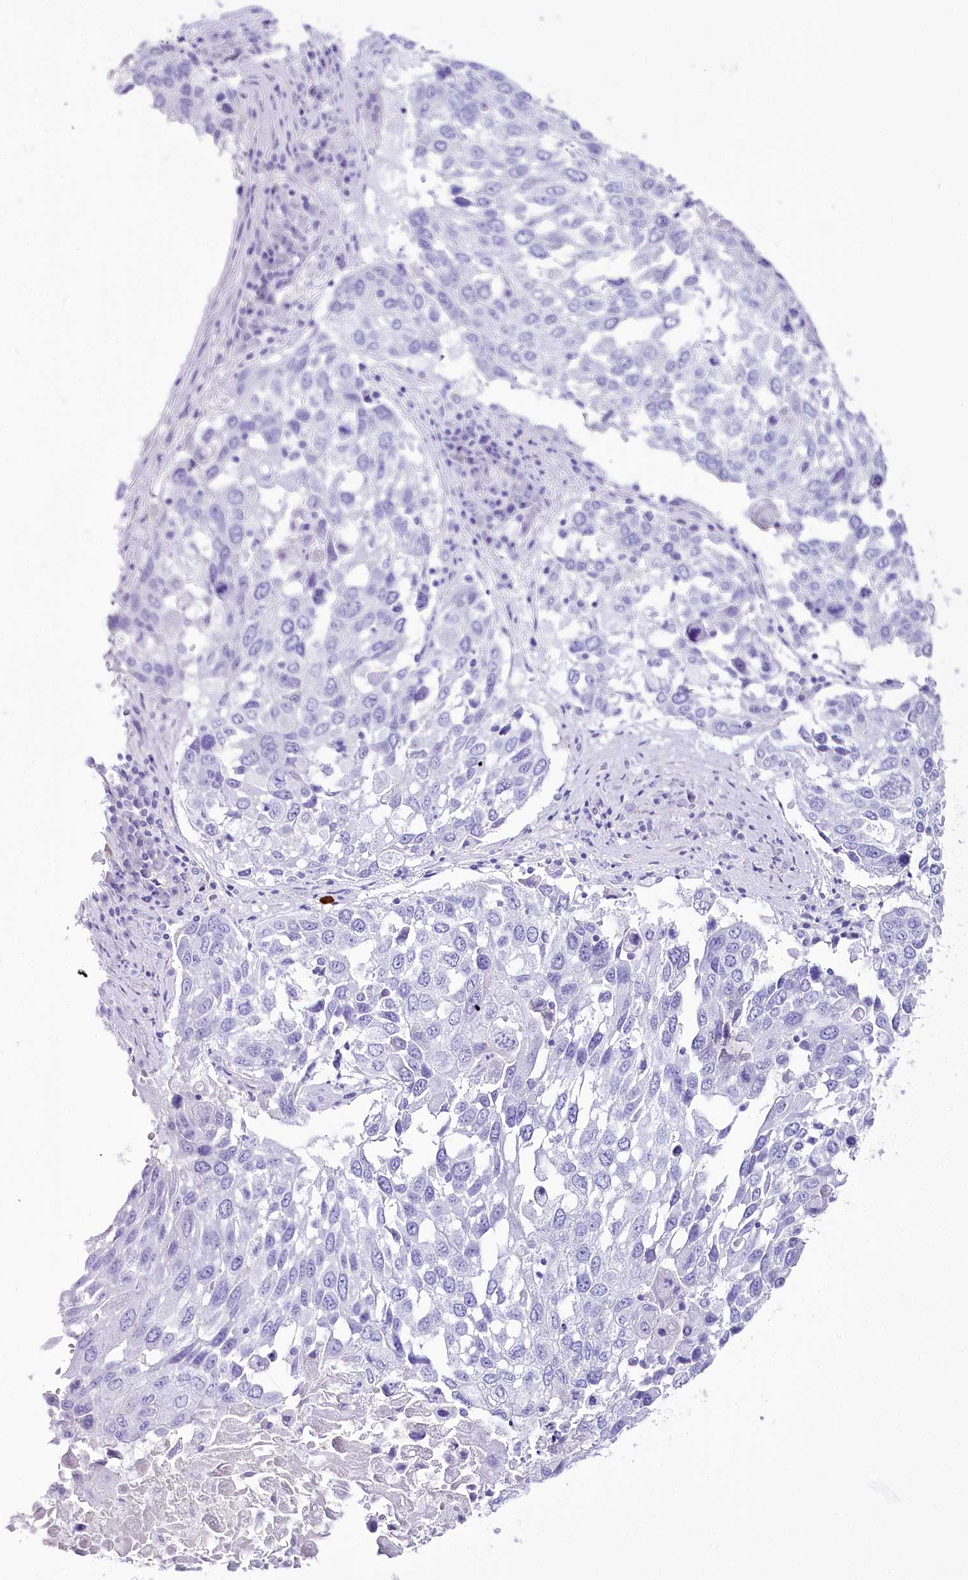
{"staining": {"intensity": "negative", "quantity": "none", "location": "none"}, "tissue": "lung cancer", "cell_type": "Tumor cells", "image_type": "cancer", "snomed": [{"axis": "morphology", "description": "Squamous cell carcinoma, NOS"}, {"axis": "topography", "description": "Lung"}], "caption": "DAB (3,3'-diaminobenzidine) immunohistochemical staining of human lung cancer (squamous cell carcinoma) exhibits no significant positivity in tumor cells.", "gene": "CSN3", "patient": {"sex": "male", "age": 65}}